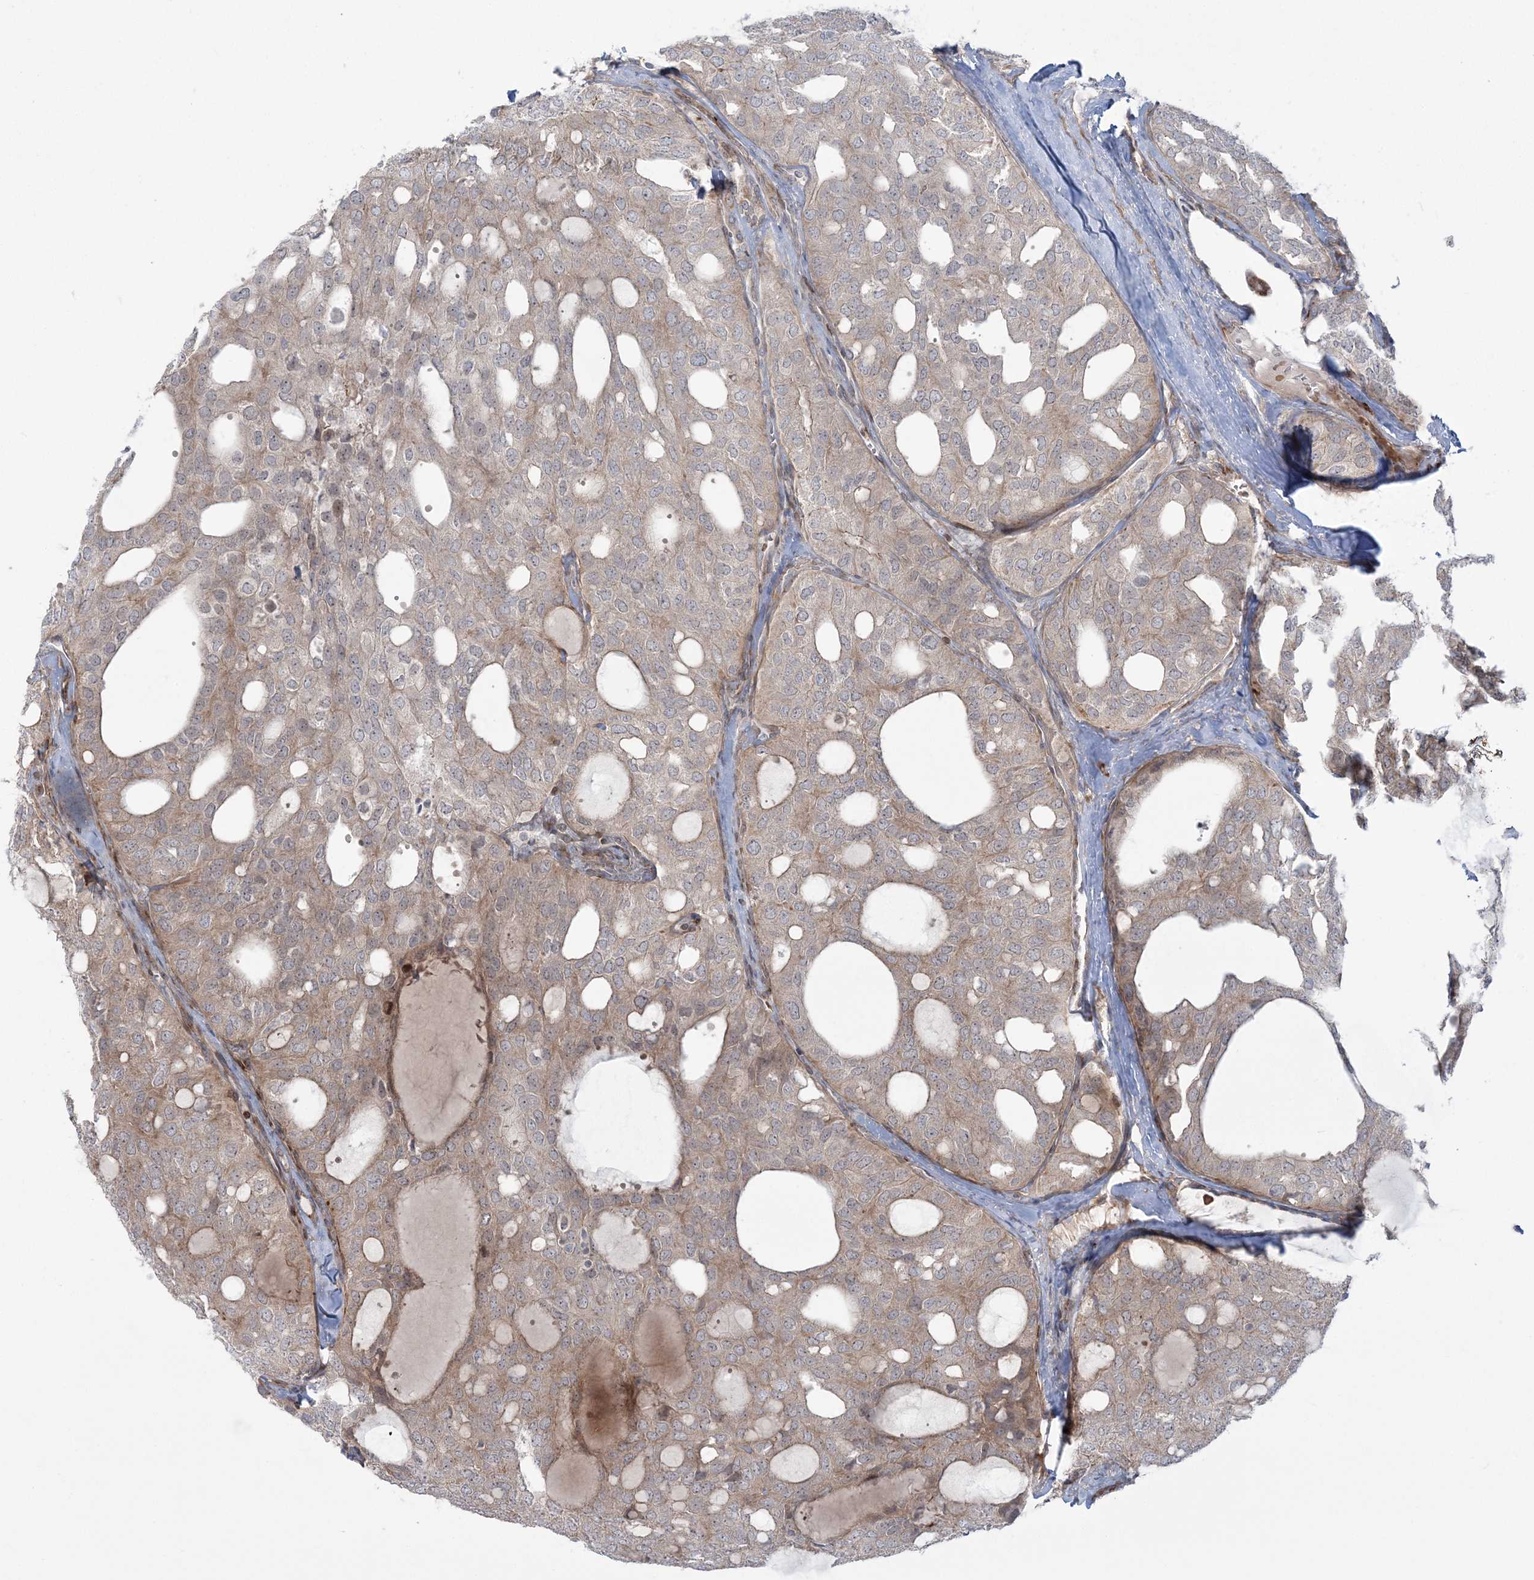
{"staining": {"intensity": "weak", "quantity": ">75%", "location": "cytoplasmic/membranous"}, "tissue": "thyroid cancer", "cell_type": "Tumor cells", "image_type": "cancer", "snomed": [{"axis": "morphology", "description": "Follicular adenoma carcinoma, NOS"}, {"axis": "topography", "description": "Thyroid gland"}], "caption": "About >75% of tumor cells in thyroid cancer (follicular adenoma carcinoma) reveal weak cytoplasmic/membranous protein staining as visualized by brown immunohistochemical staining.", "gene": "NUDT9", "patient": {"sex": "male", "age": 75}}